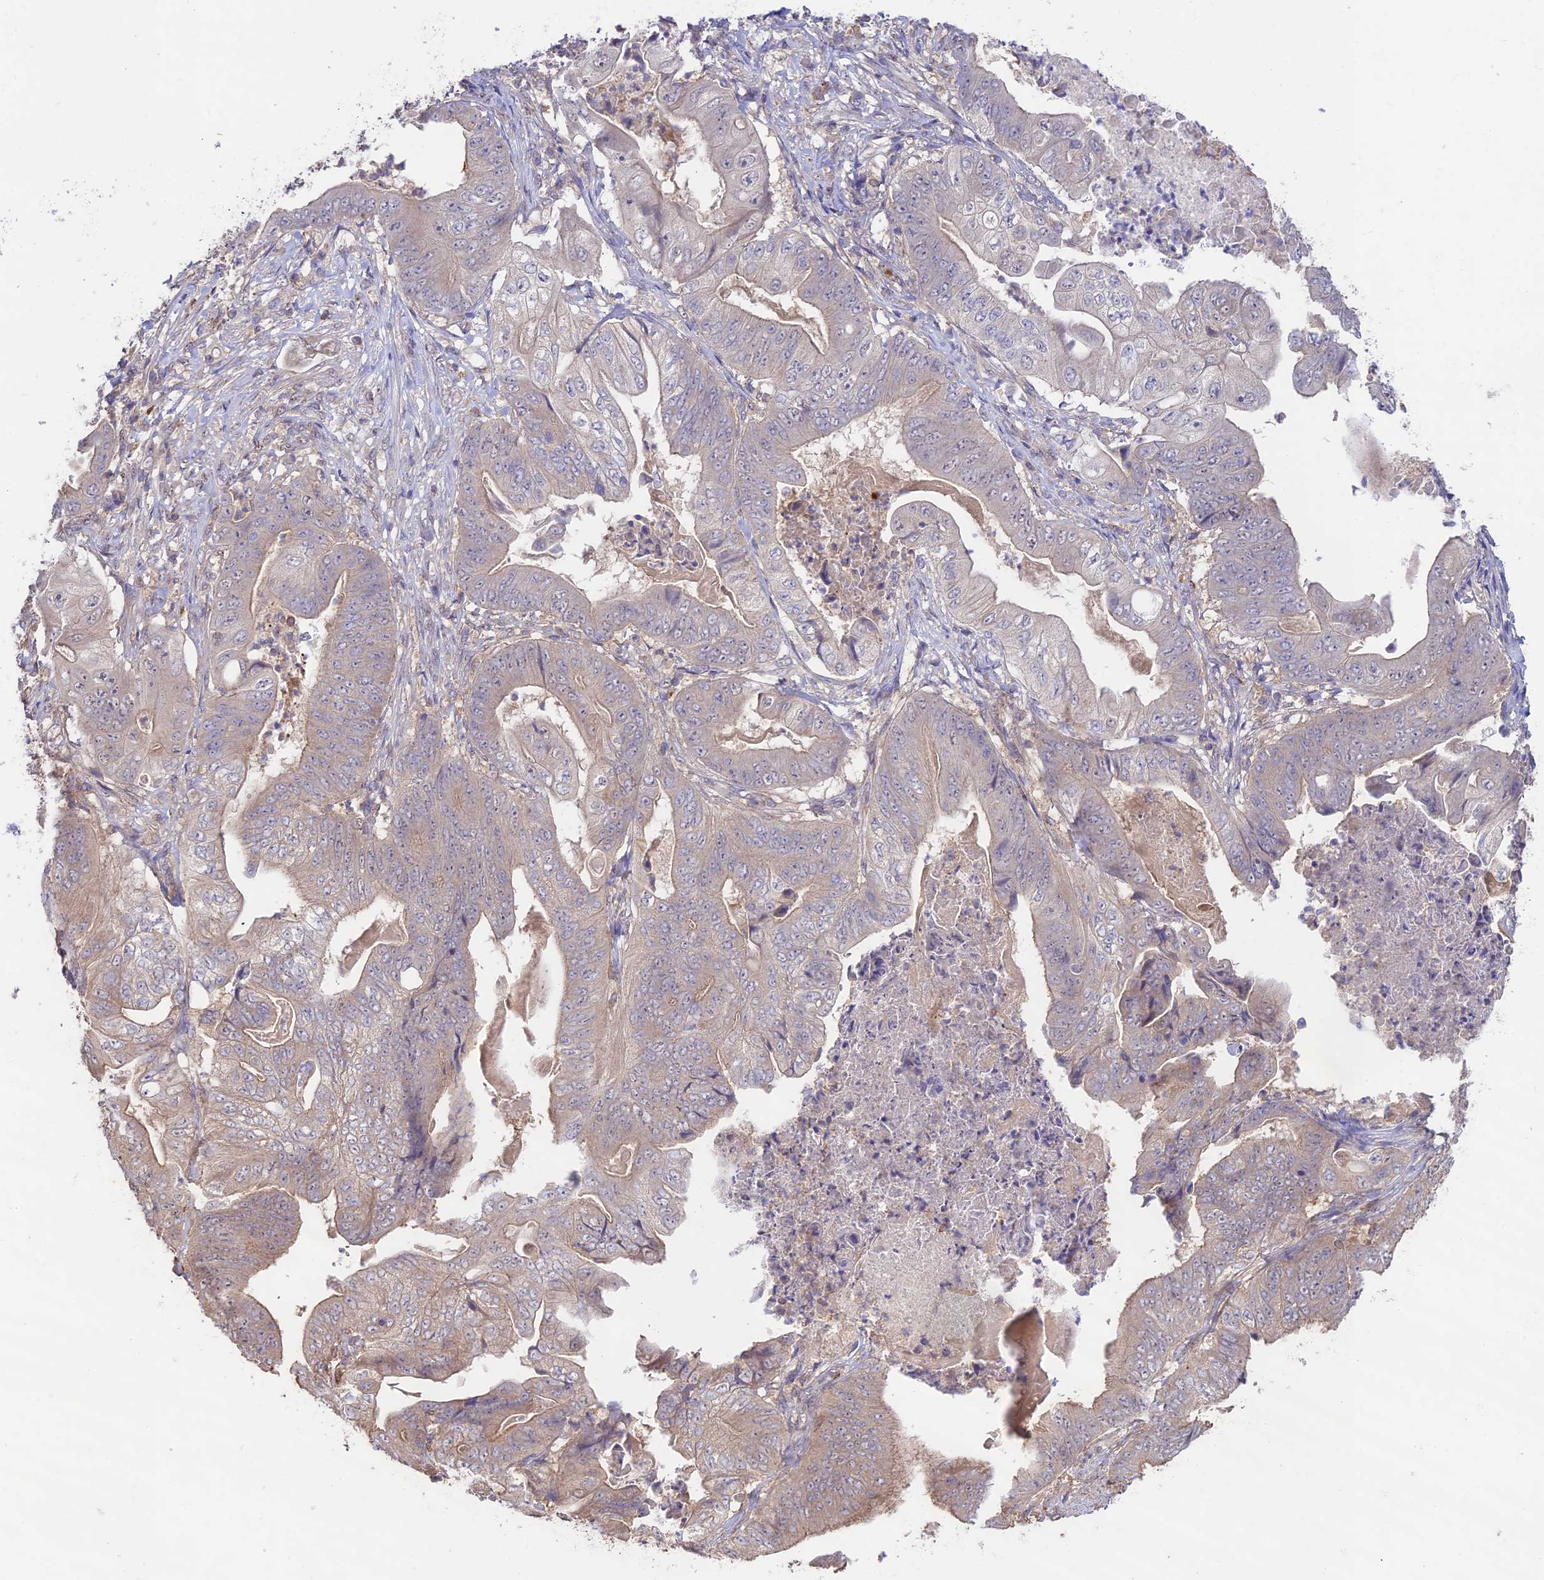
{"staining": {"intensity": "weak", "quantity": "25%-75%", "location": "cytoplasmic/membranous"}, "tissue": "stomach cancer", "cell_type": "Tumor cells", "image_type": "cancer", "snomed": [{"axis": "morphology", "description": "Adenocarcinoma, NOS"}, {"axis": "topography", "description": "Stomach"}], "caption": "High-power microscopy captured an immunohistochemistry (IHC) photomicrograph of stomach cancer, revealing weak cytoplasmic/membranous staining in approximately 25%-75% of tumor cells.", "gene": "CLCF1", "patient": {"sex": "male", "age": 62}}